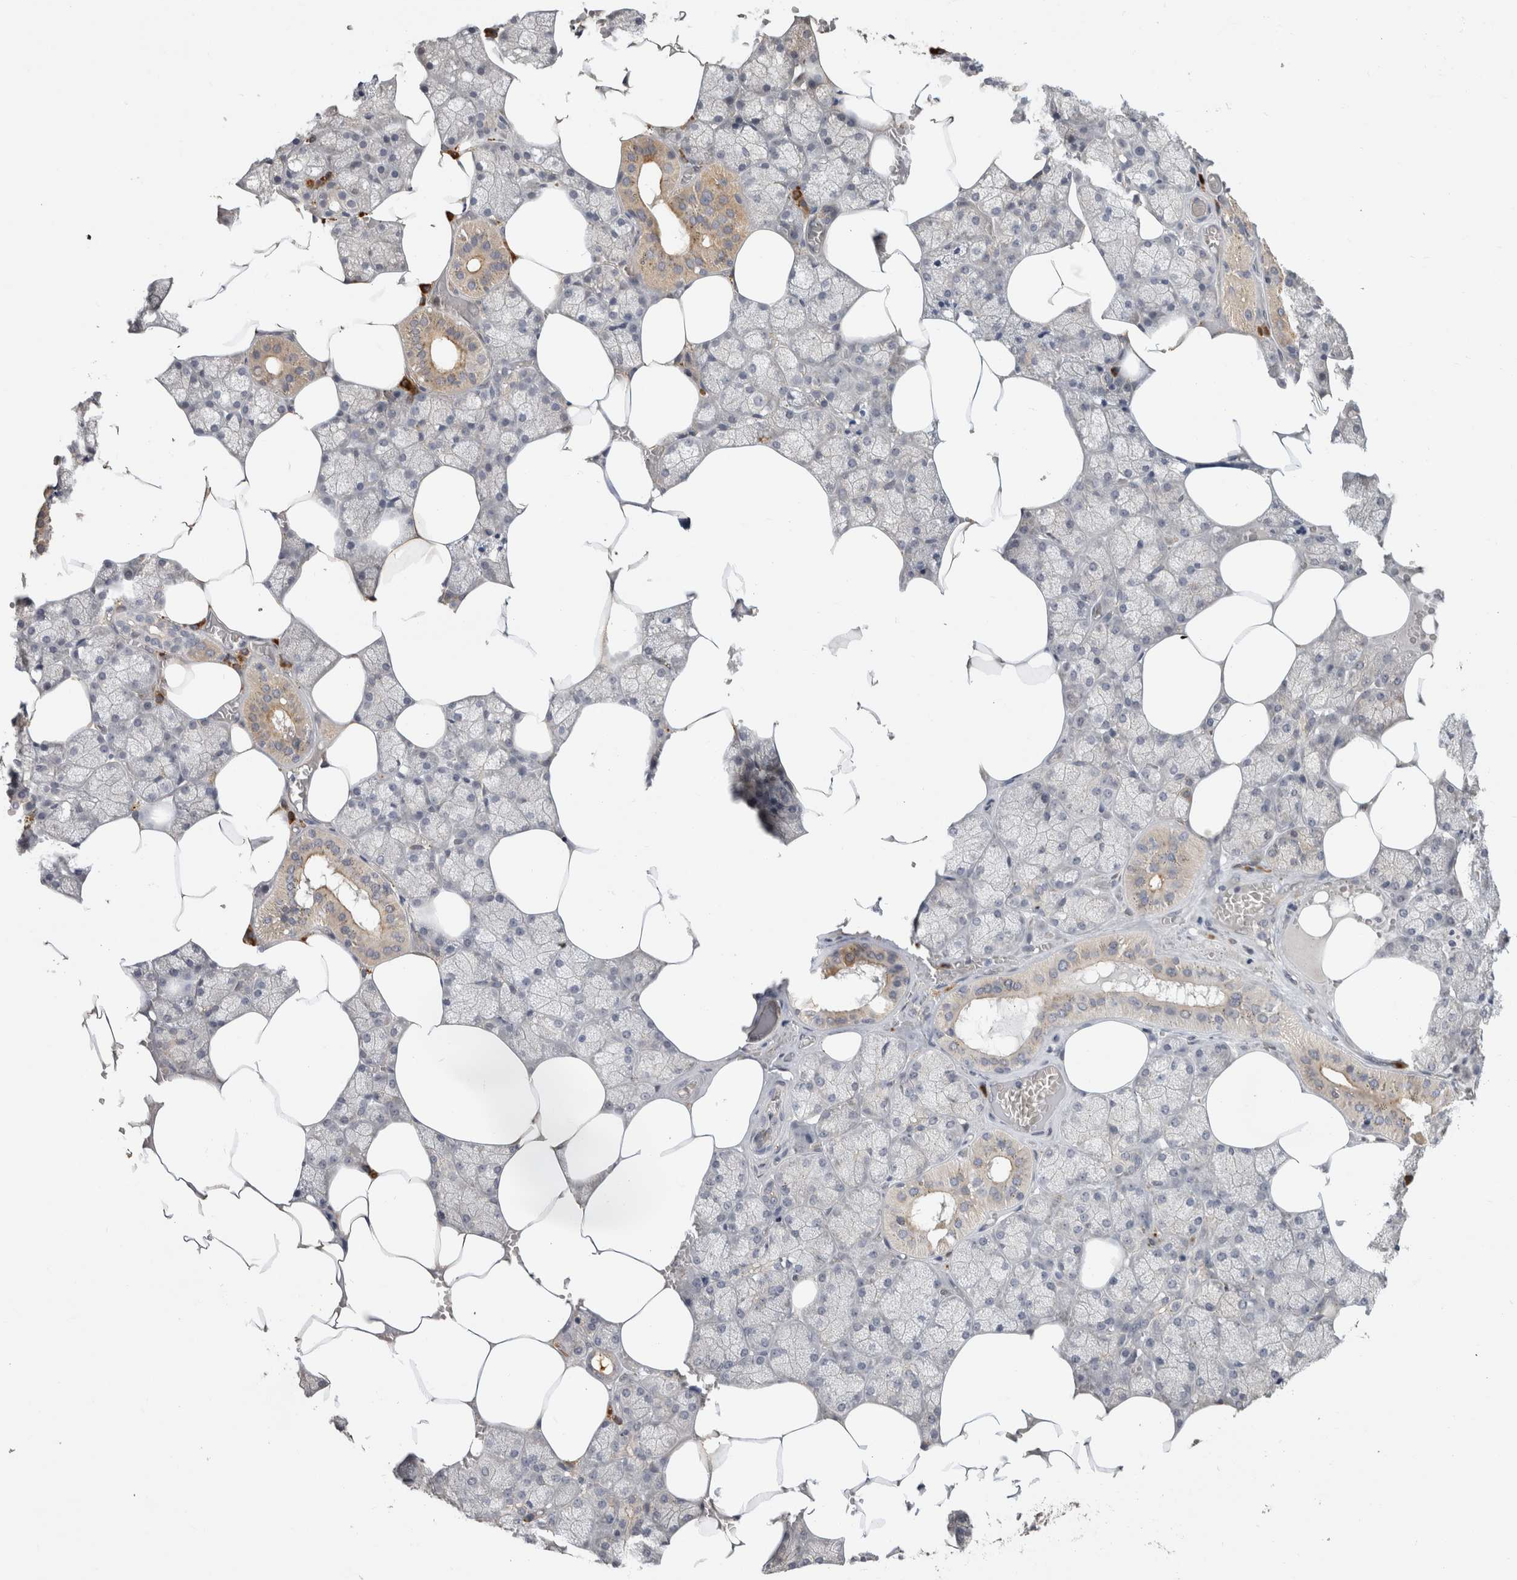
{"staining": {"intensity": "weak", "quantity": "<25%", "location": "cytoplasmic/membranous"}, "tissue": "salivary gland", "cell_type": "Glandular cells", "image_type": "normal", "snomed": [{"axis": "morphology", "description": "Normal tissue, NOS"}, {"axis": "topography", "description": "Salivary gland"}], "caption": "Glandular cells are negative for brown protein staining in benign salivary gland. (DAB (3,3'-diaminobenzidine) IHC, high magnification).", "gene": "APOL2", "patient": {"sex": "male", "age": 62}}